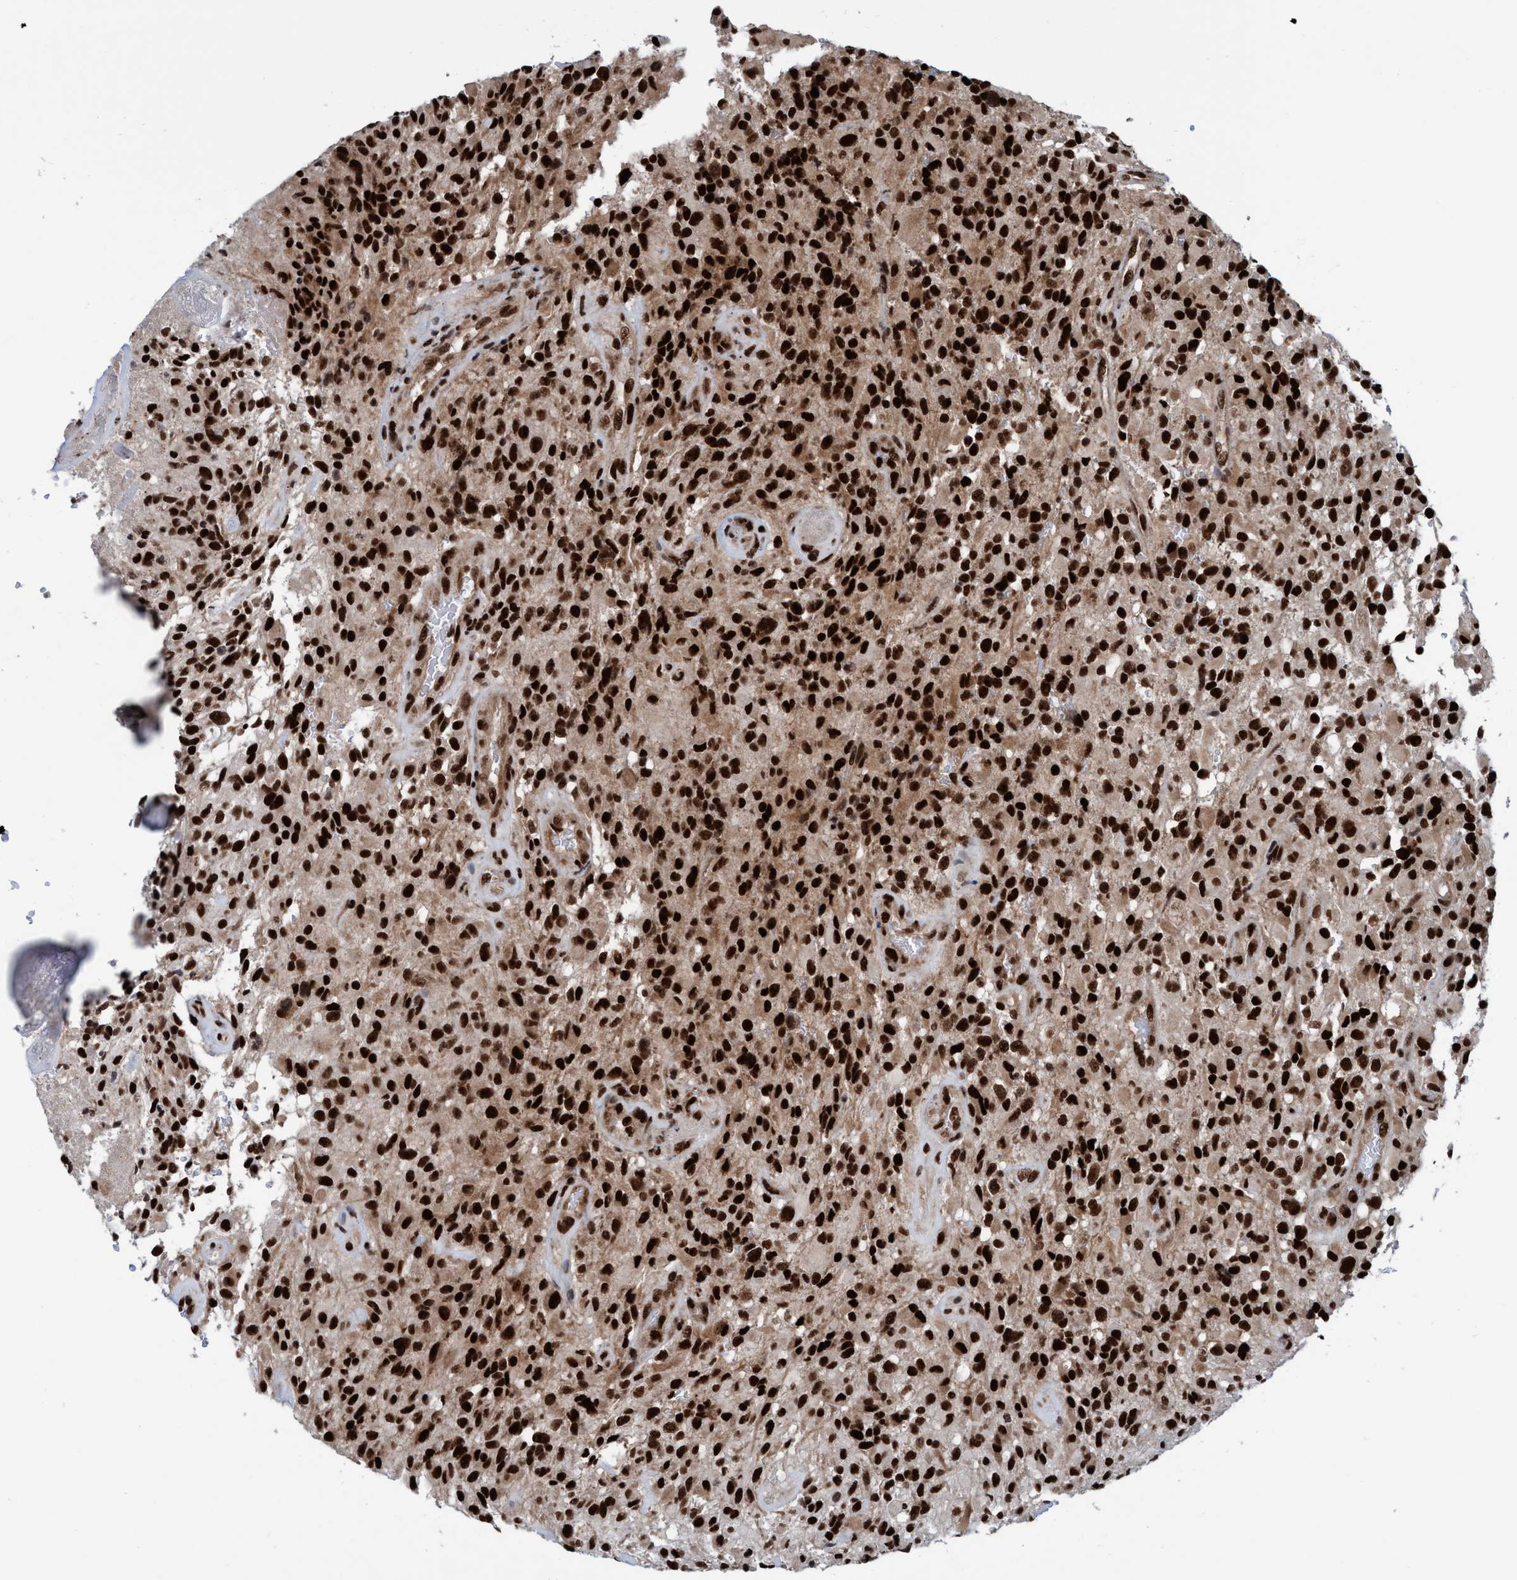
{"staining": {"intensity": "strong", "quantity": ">75%", "location": "nuclear"}, "tissue": "glioma", "cell_type": "Tumor cells", "image_type": "cancer", "snomed": [{"axis": "morphology", "description": "Glioma, malignant, High grade"}, {"axis": "topography", "description": "Brain"}], "caption": "IHC micrograph of neoplastic tissue: human high-grade glioma (malignant) stained using immunohistochemistry shows high levels of strong protein expression localized specifically in the nuclear of tumor cells, appearing as a nuclear brown color.", "gene": "TOPBP1", "patient": {"sex": "male", "age": 71}}